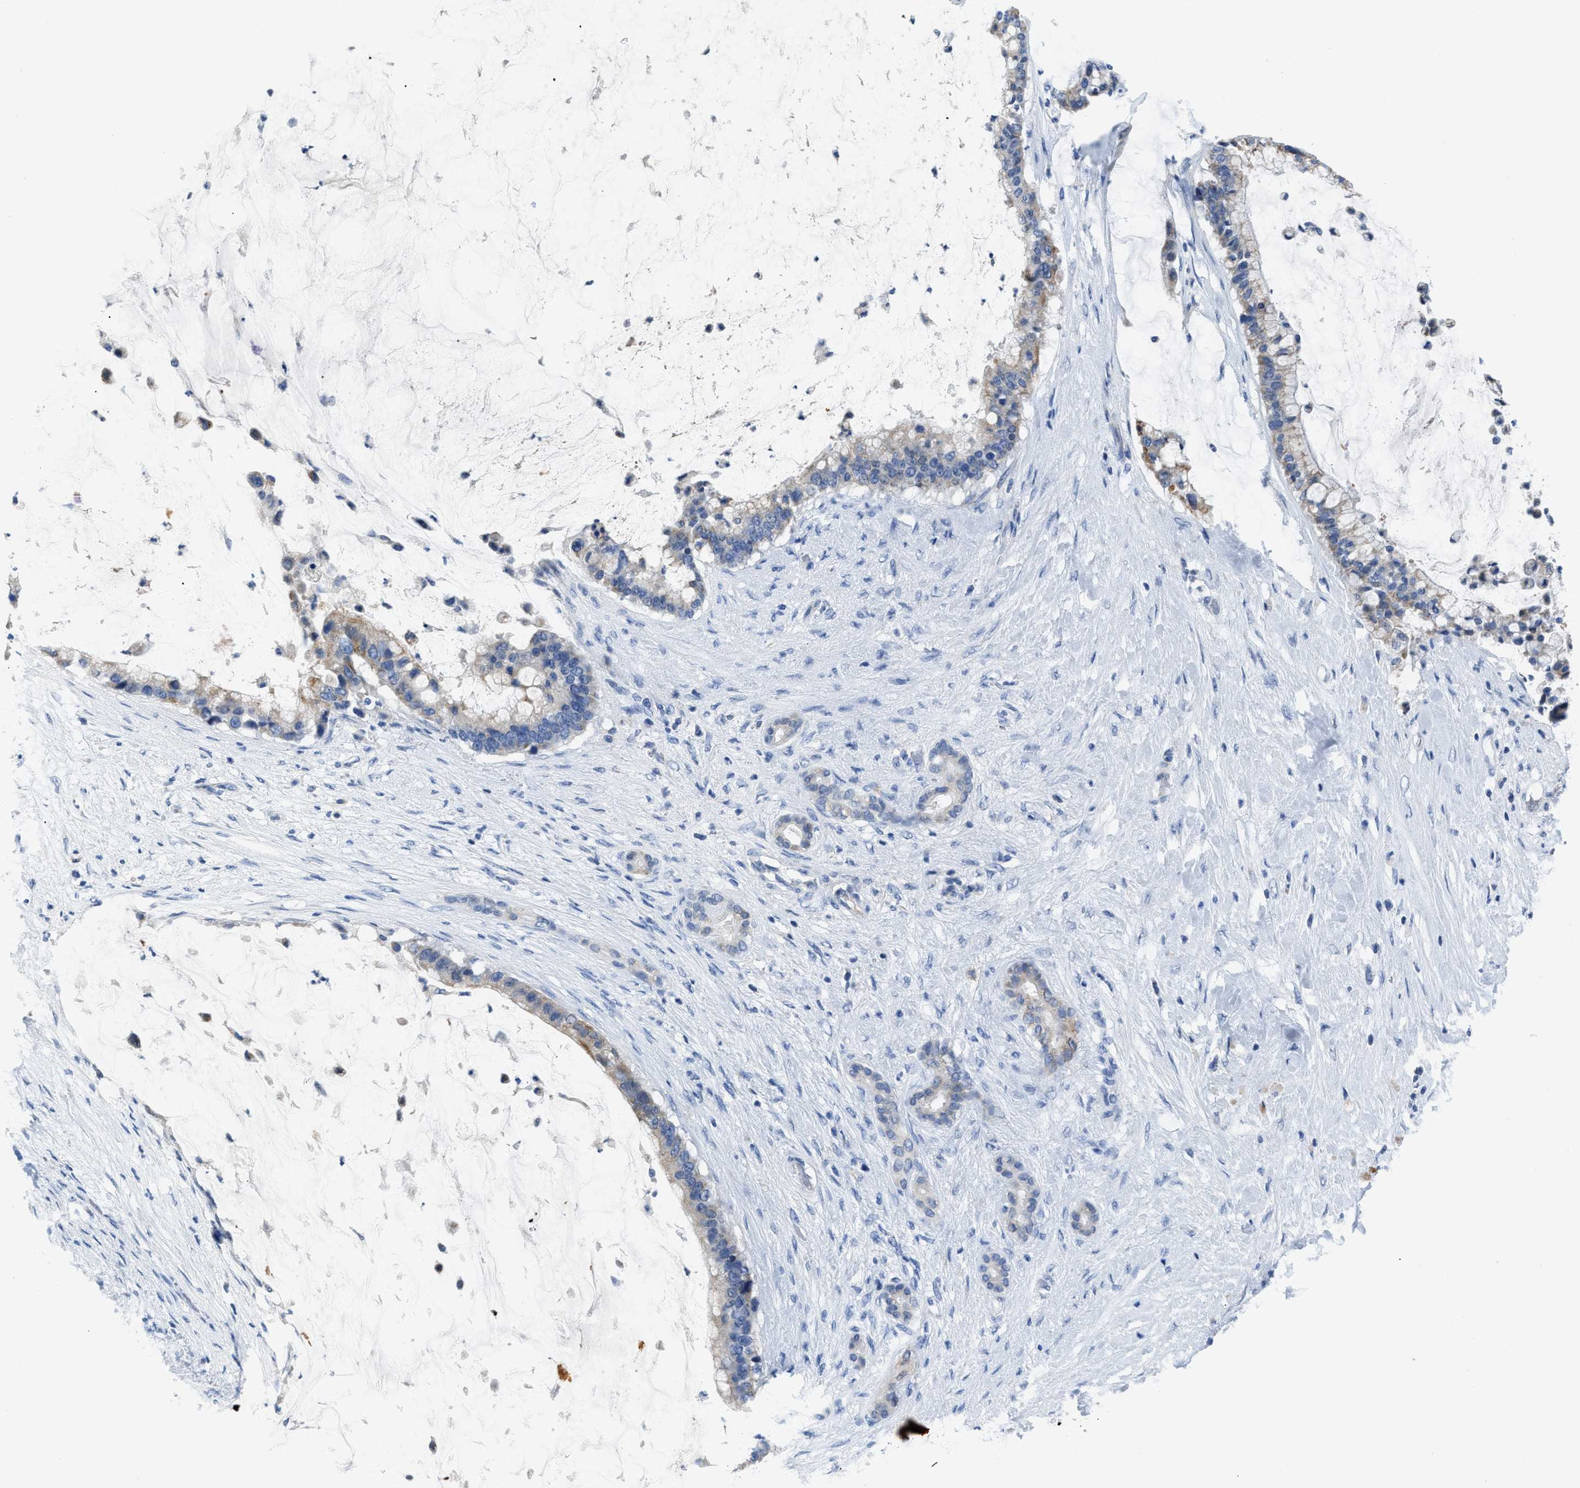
{"staining": {"intensity": "weak", "quantity": "<25%", "location": "cytoplasmic/membranous"}, "tissue": "pancreatic cancer", "cell_type": "Tumor cells", "image_type": "cancer", "snomed": [{"axis": "morphology", "description": "Adenocarcinoma, NOS"}, {"axis": "topography", "description": "Pancreas"}], "caption": "The photomicrograph exhibits no staining of tumor cells in pancreatic adenocarcinoma. (DAB (3,3'-diaminobenzidine) immunohistochemistry (IHC), high magnification).", "gene": "ETFA", "patient": {"sex": "male", "age": 41}}